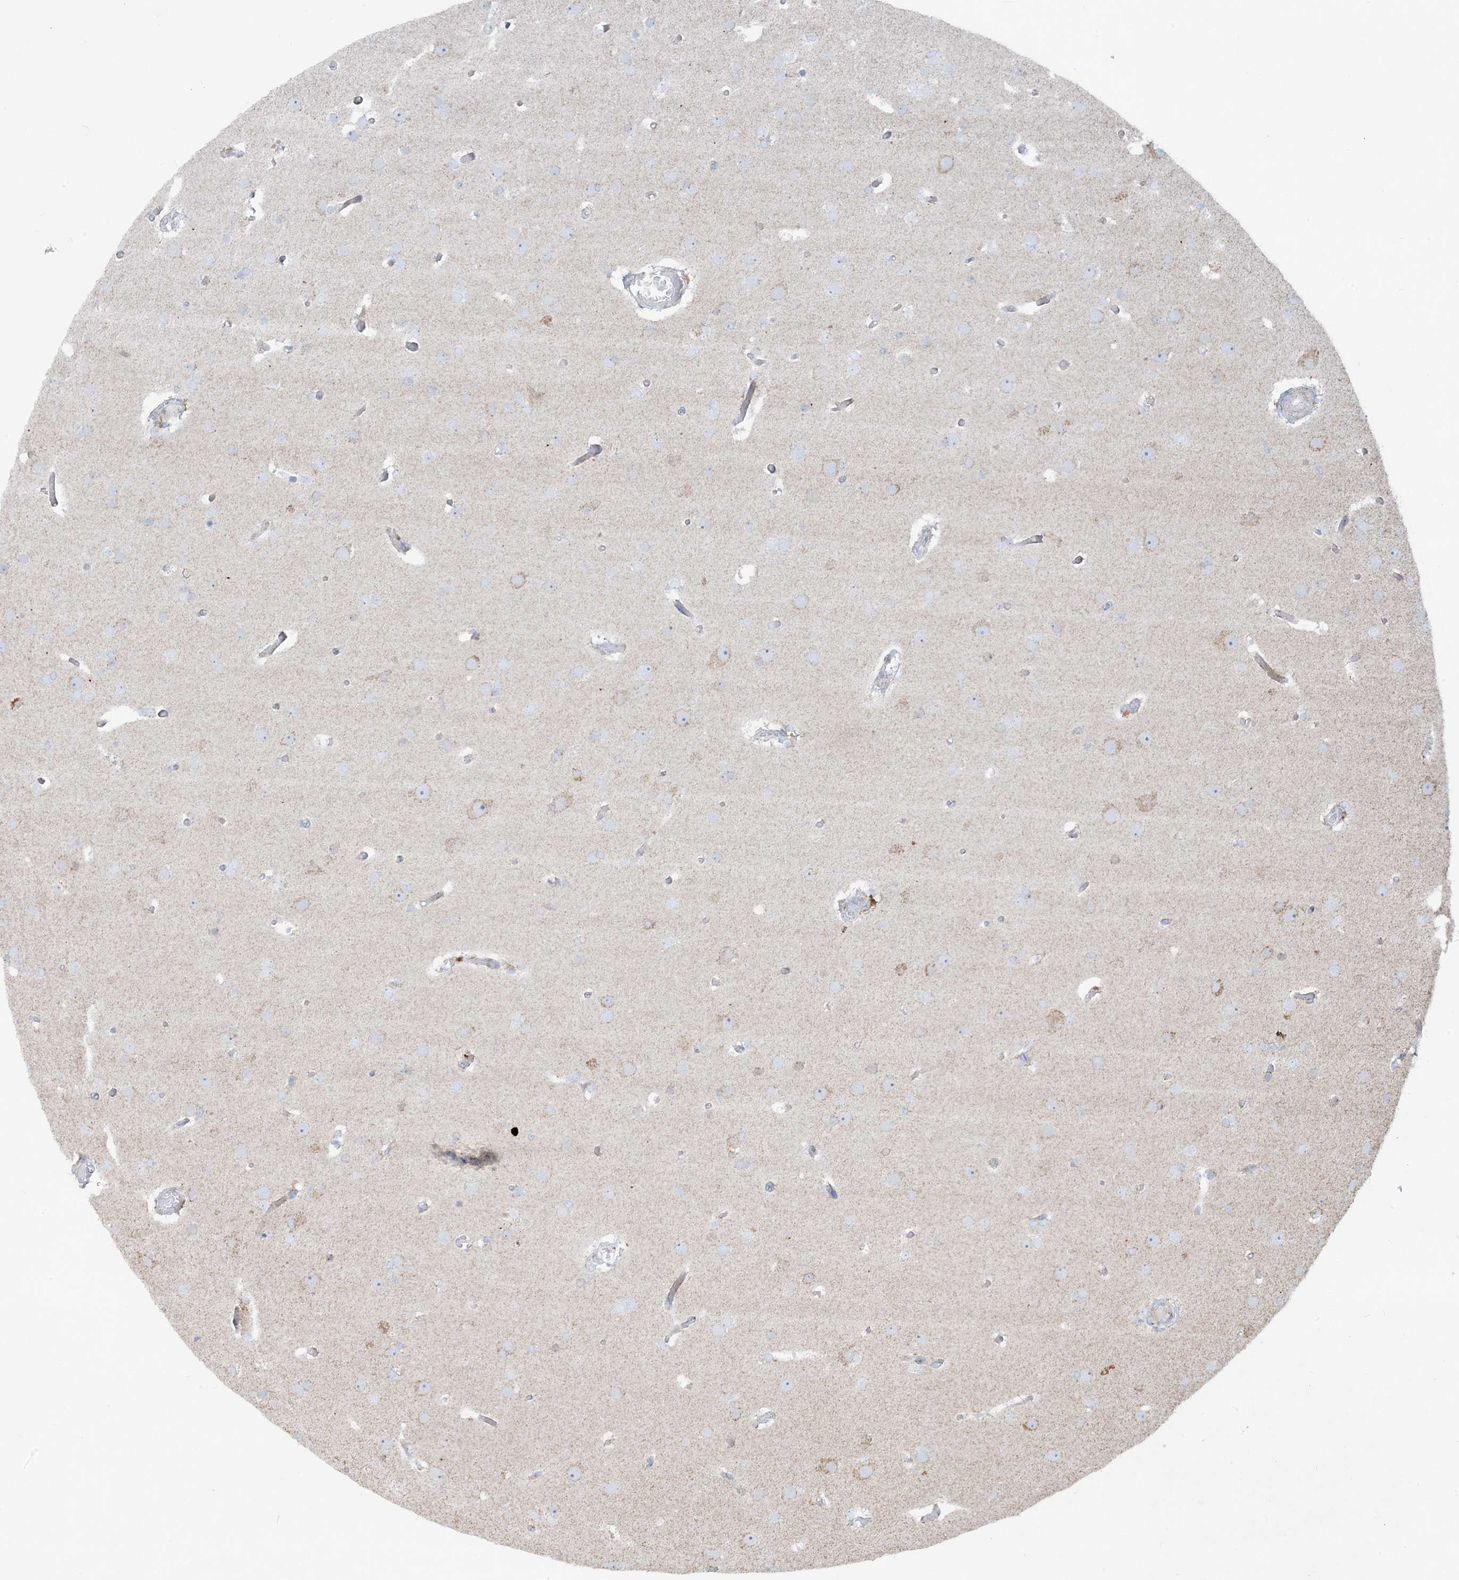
{"staining": {"intensity": "negative", "quantity": "none", "location": "none"}, "tissue": "glioma", "cell_type": "Tumor cells", "image_type": "cancer", "snomed": [{"axis": "morphology", "description": "Glioma, malignant, High grade"}, {"axis": "topography", "description": "Cerebral cortex"}], "caption": "IHC of human glioma reveals no expression in tumor cells.", "gene": "BEND4", "patient": {"sex": "female", "age": 36}}